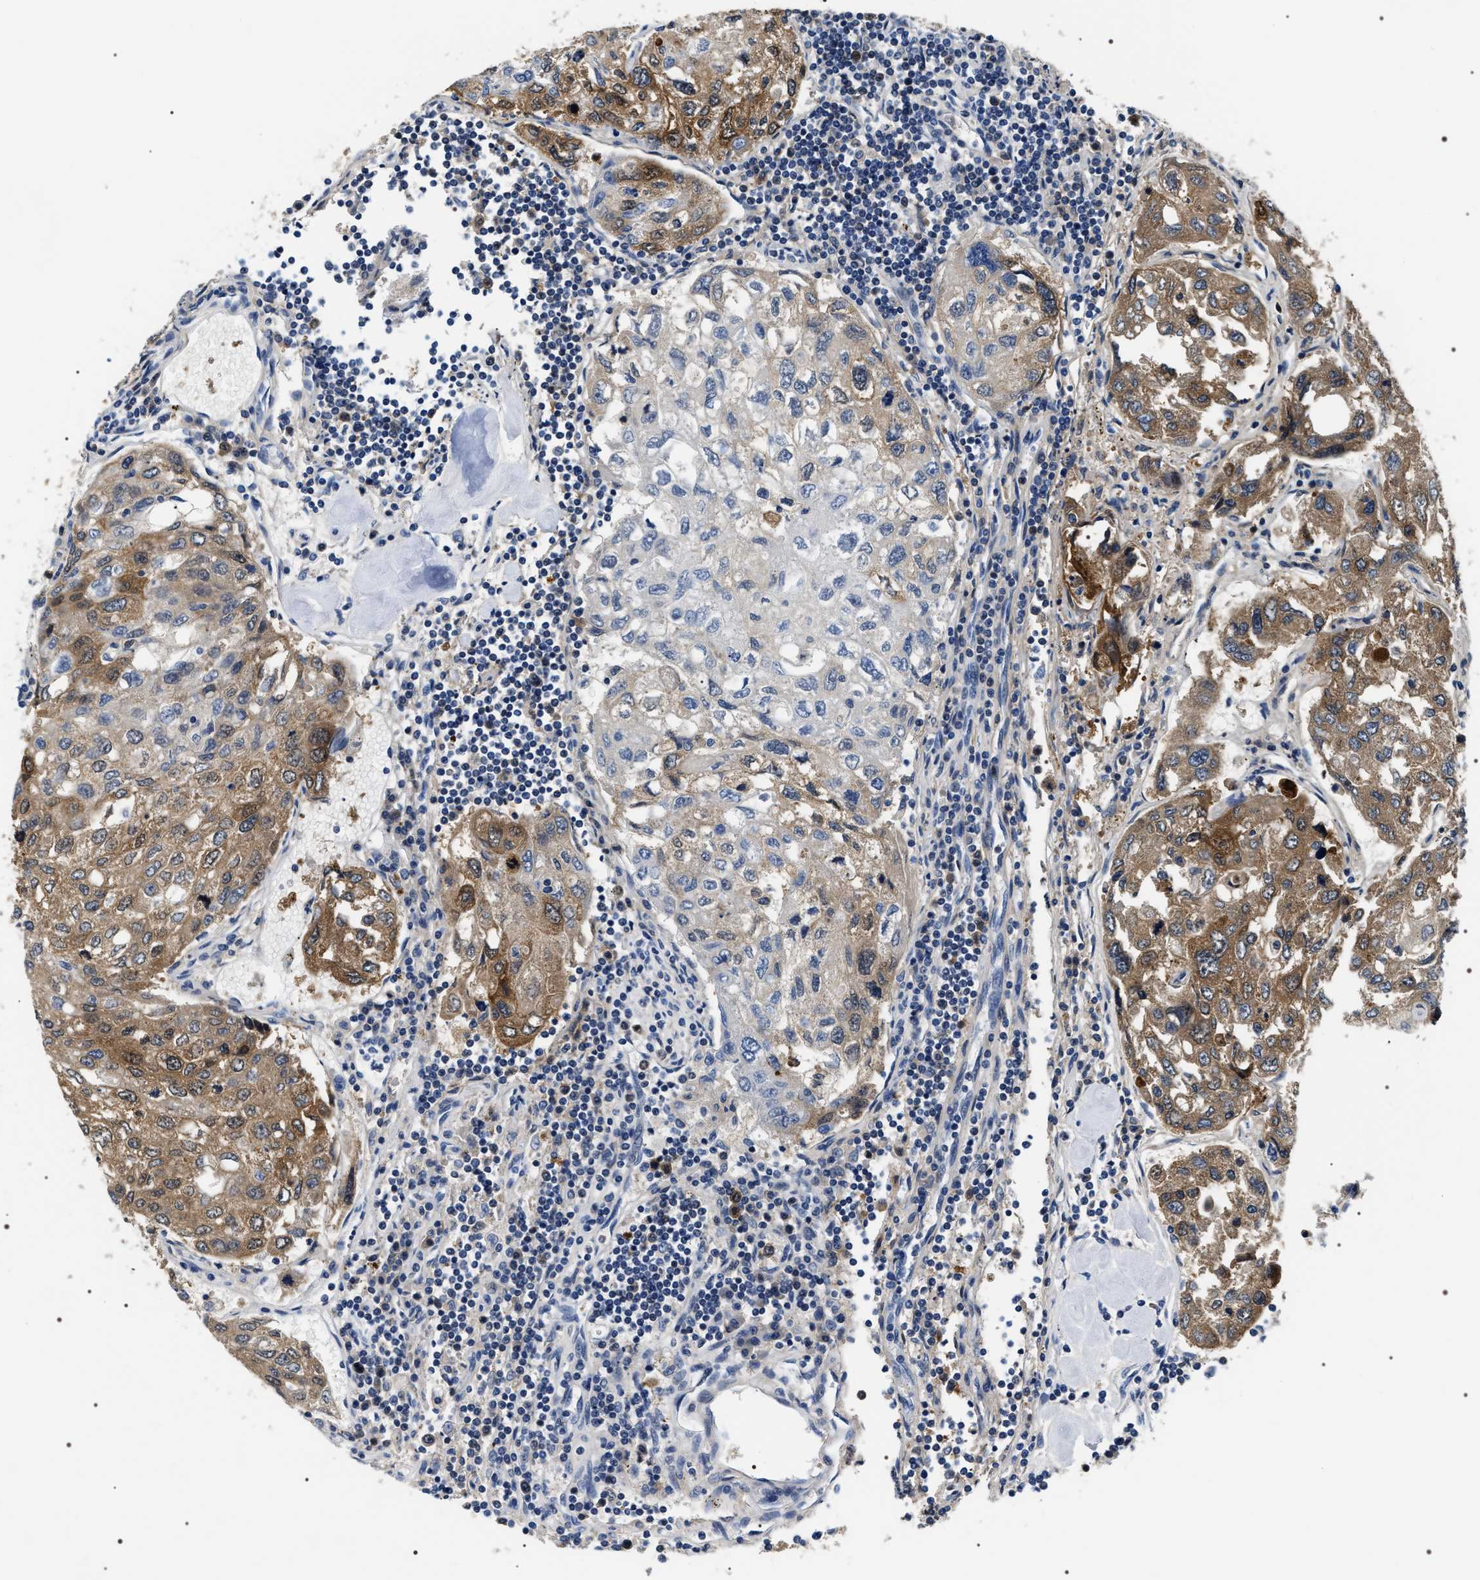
{"staining": {"intensity": "moderate", "quantity": ">75%", "location": "cytoplasmic/membranous"}, "tissue": "urothelial cancer", "cell_type": "Tumor cells", "image_type": "cancer", "snomed": [{"axis": "morphology", "description": "Urothelial carcinoma, High grade"}, {"axis": "topography", "description": "Lymph node"}, {"axis": "topography", "description": "Urinary bladder"}], "caption": "Urothelial cancer stained with immunohistochemistry (IHC) shows moderate cytoplasmic/membranous positivity in approximately >75% of tumor cells.", "gene": "BAG2", "patient": {"sex": "male", "age": 51}}